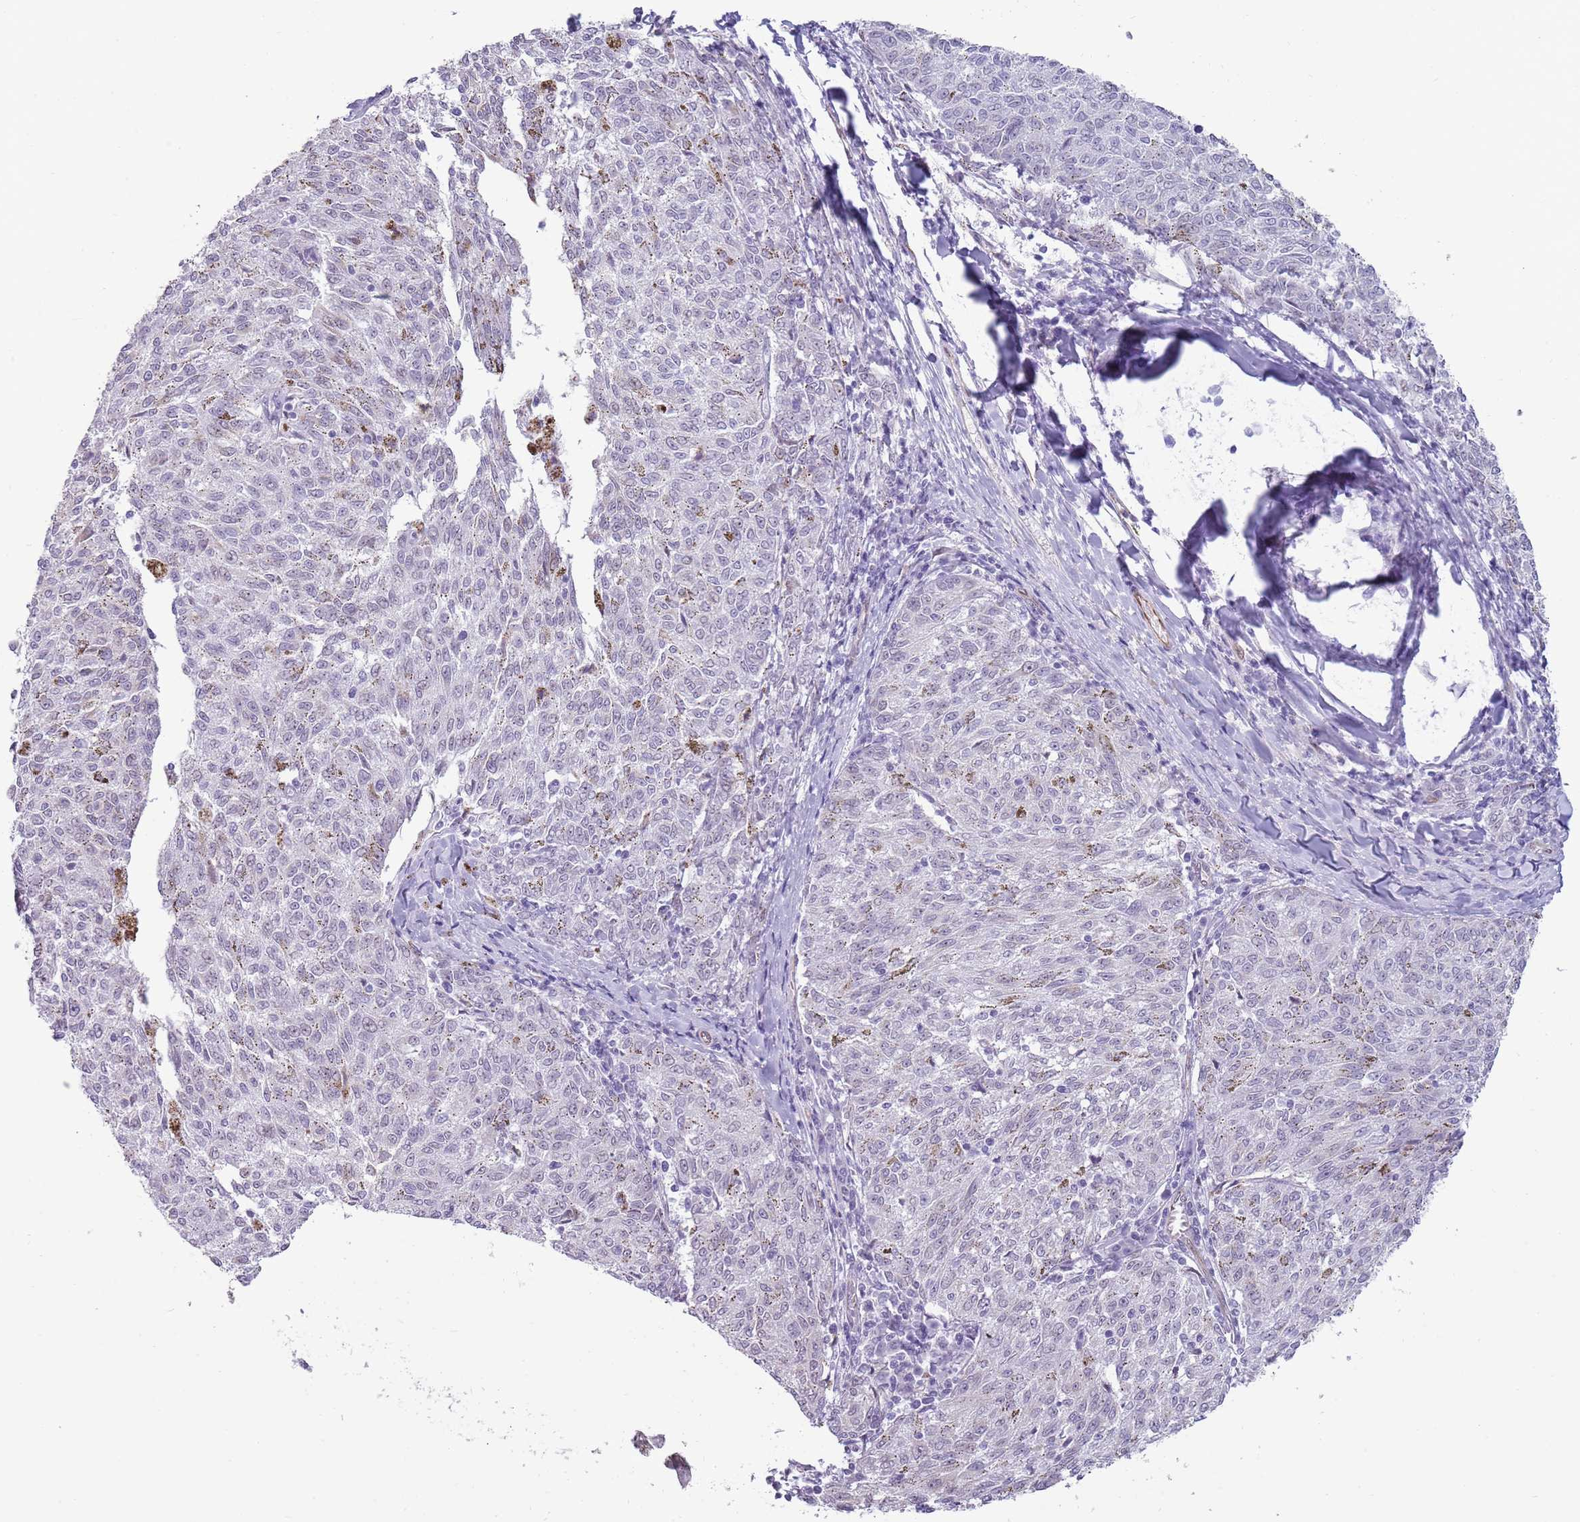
{"staining": {"intensity": "negative", "quantity": "none", "location": "none"}, "tissue": "melanoma", "cell_type": "Tumor cells", "image_type": "cancer", "snomed": [{"axis": "morphology", "description": "Malignant melanoma, NOS"}, {"axis": "topography", "description": "Skin"}], "caption": "Immunohistochemical staining of human malignant melanoma displays no significant expression in tumor cells.", "gene": "NBPF3", "patient": {"sex": "female", "age": 72}}